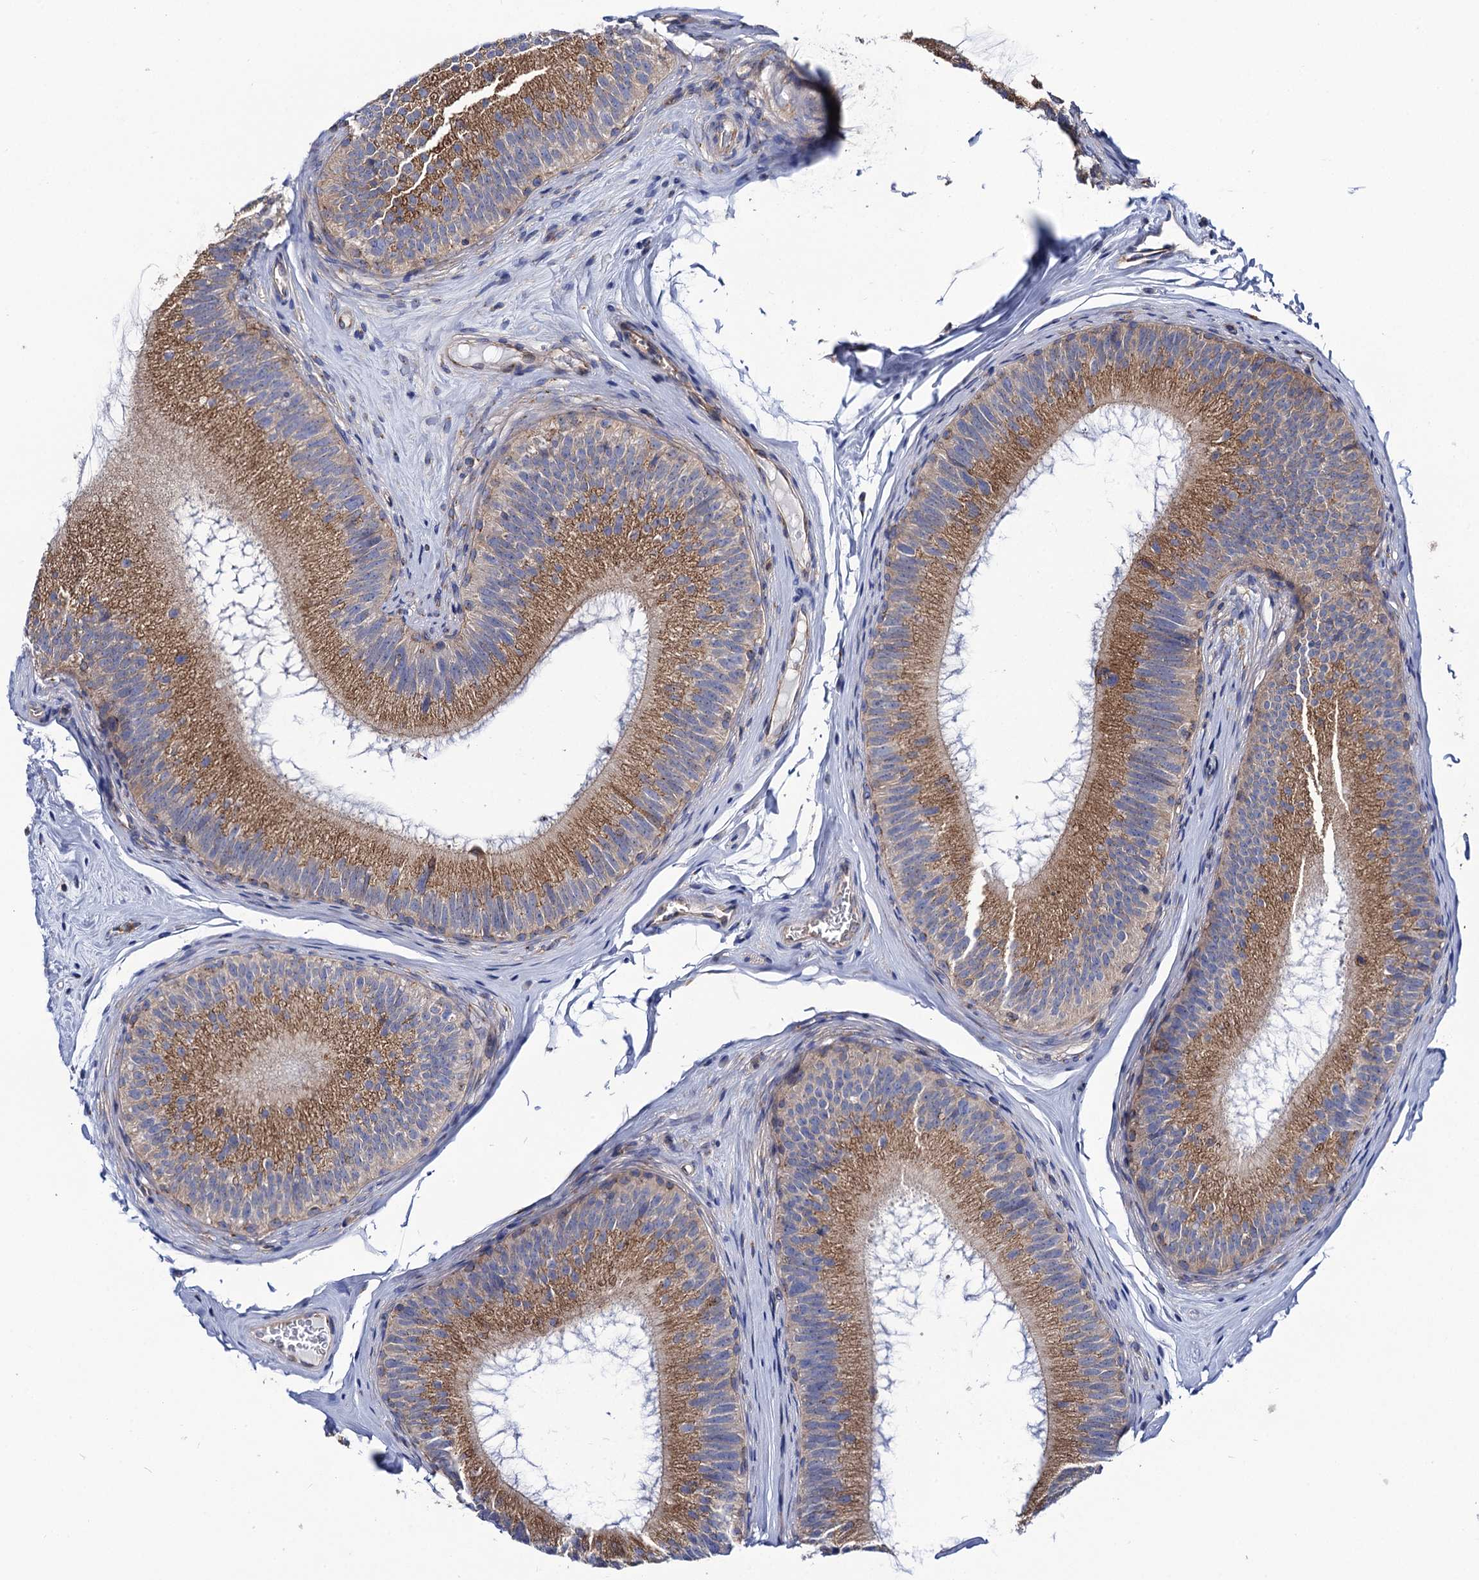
{"staining": {"intensity": "moderate", "quantity": ">75%", "location": "cytoplasmic/membranous"}, "tissue": "epididymis", "cell_type": "Glandular cells", "image_type": "normal", "snomed": [{"axis": "morphology", "description": "Normal tissue, NOS"}, {"axis": "topography", "description": "Epididymis"}], "caption": "Epididymis stained with immunohistochemistry reveals moderate cytoplasmic/membranous positivity in approximately >75% of glandular cells.", "gene": "DYDC1", "patient": {"sex": "male", "age": 45}}